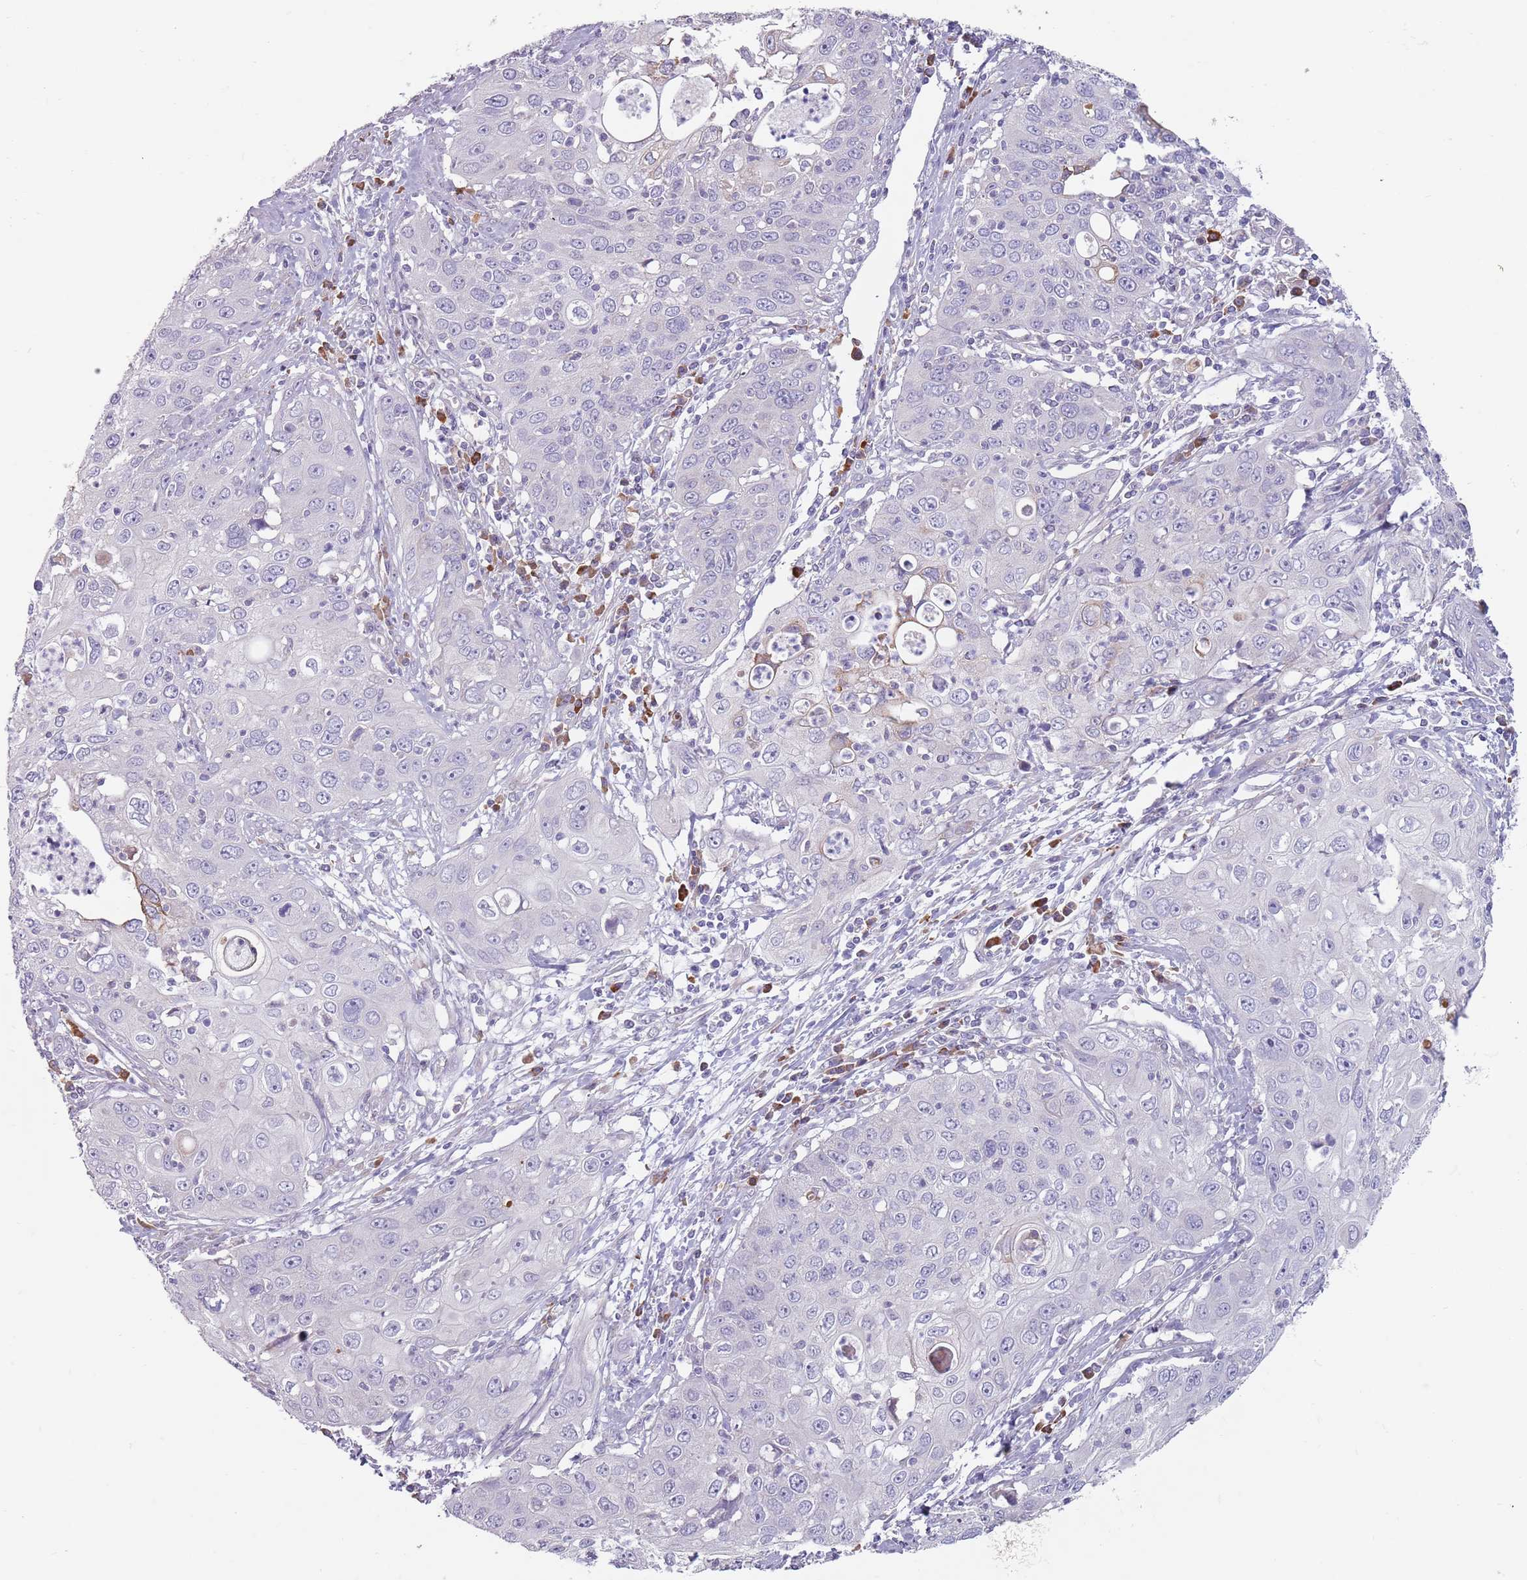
{"staining": {"intensity": "negative", "quantity": "none", "location": "none"}, "tissue": "cervical cancer", "cell_type": "Tumor cells", "image_type": "cancer", "snomed": [{"axis": "morphology", "description": "Squamous cell carcinoma, NOS"}, {"axis": "topography", "description": "Cervix"}], "caption": "A micrograph of human cervical squamous cell carcinoma is negative for staining in tumor cells.", "gene": "DXO", "patient": {"sex": "female", "age": 36}}